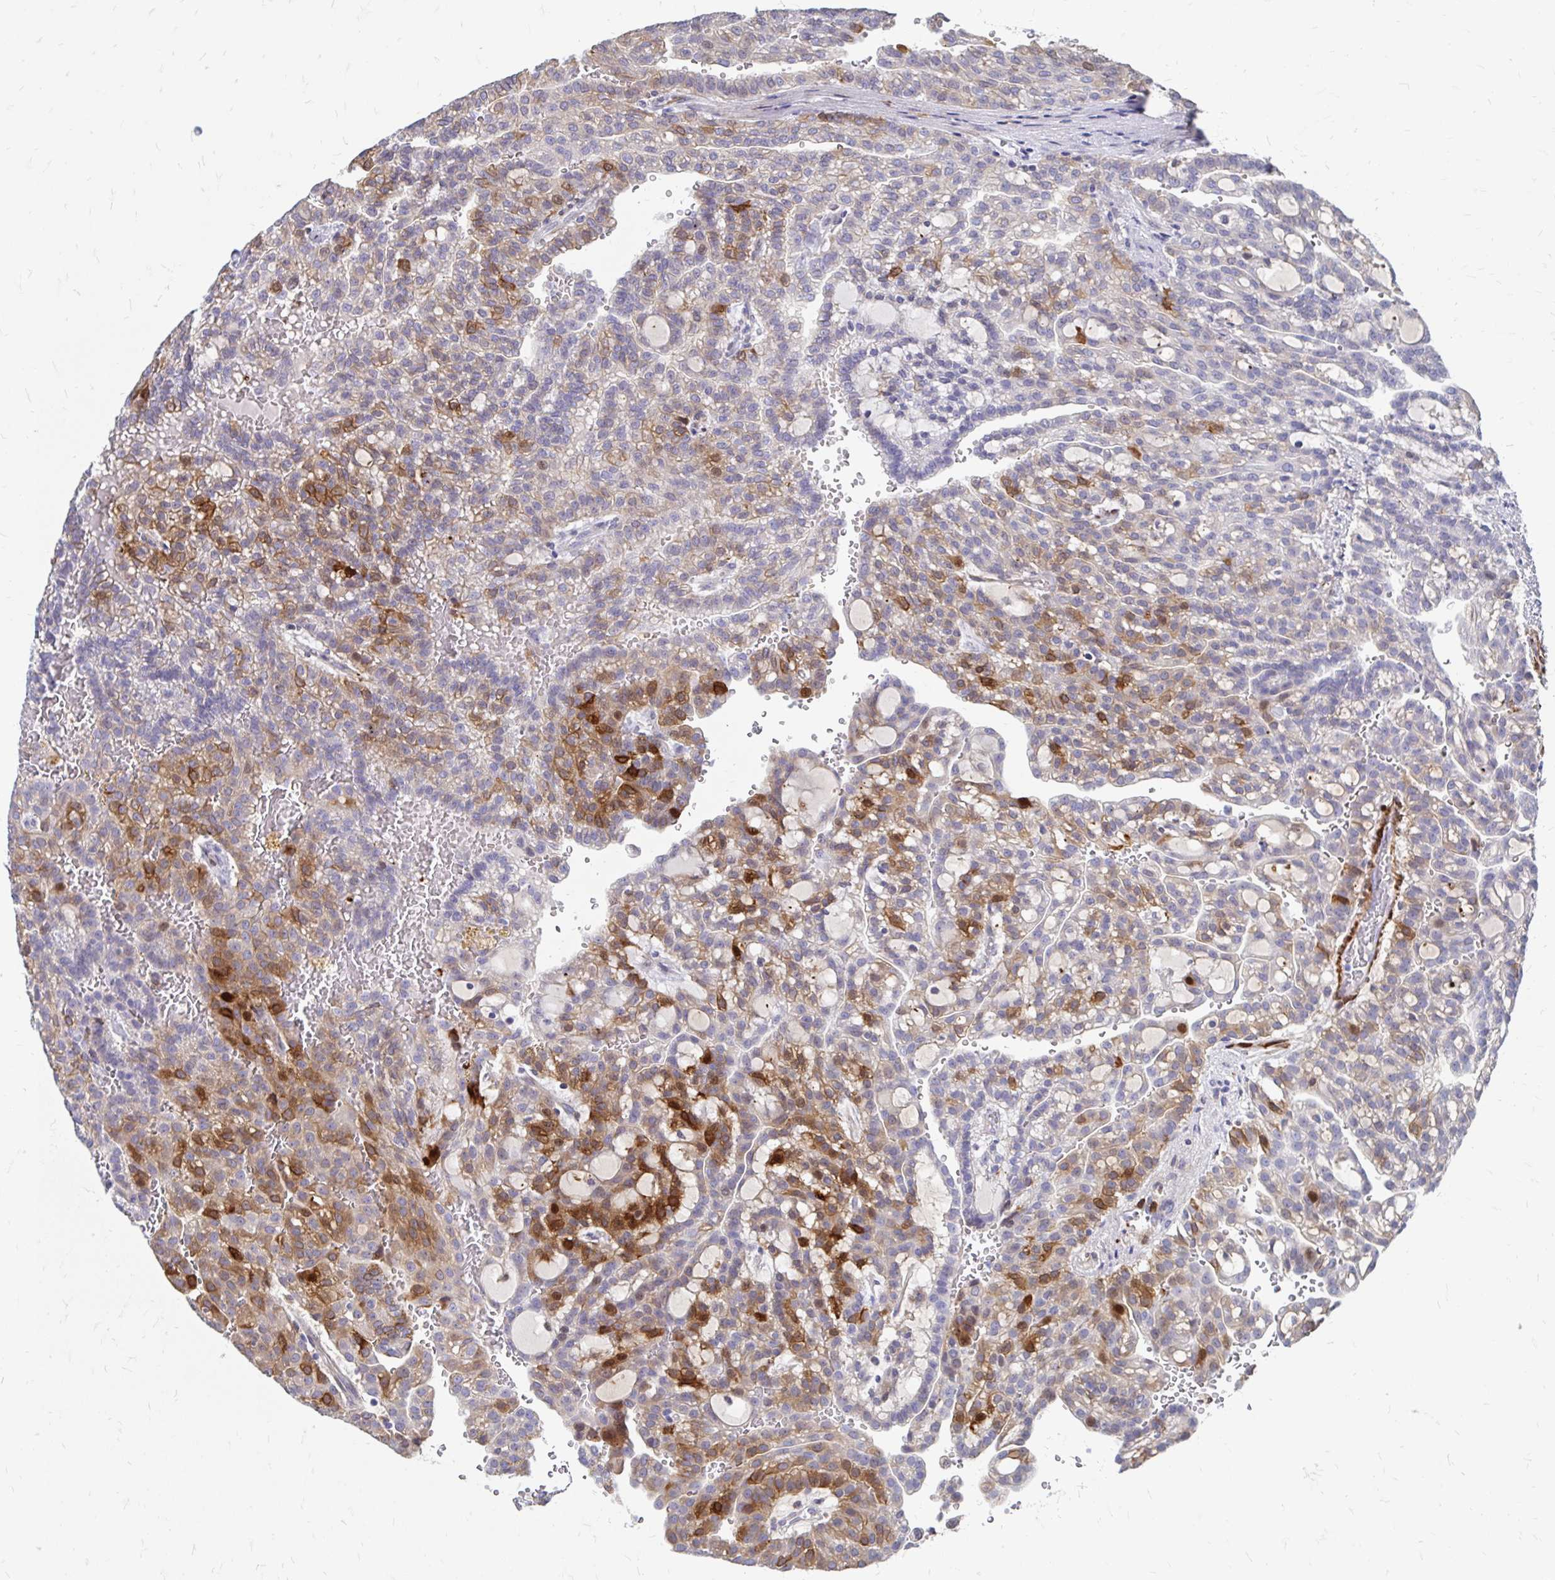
{"staining": {"intensity": "strong", "quantity": "<25%", "location": "cytoplasmic/membranous"}, "tissue": "renal cancer", "cell_type": "Tumor cells", "image_type": "cancer", "snomed": [{"axis": "morphology", "description": "Adenocarcinoma, NOS"}, {"axis": "topography", "description": "Kidney"}], "caption": "Brown immunohistochemical staining in adenocarcinoma (renal) displays strong cytoplasmic/membranous positivity in about <25% of tumor cells.", "gene": "CDKL1", "patient": {"sex": "male", "age": 63}}